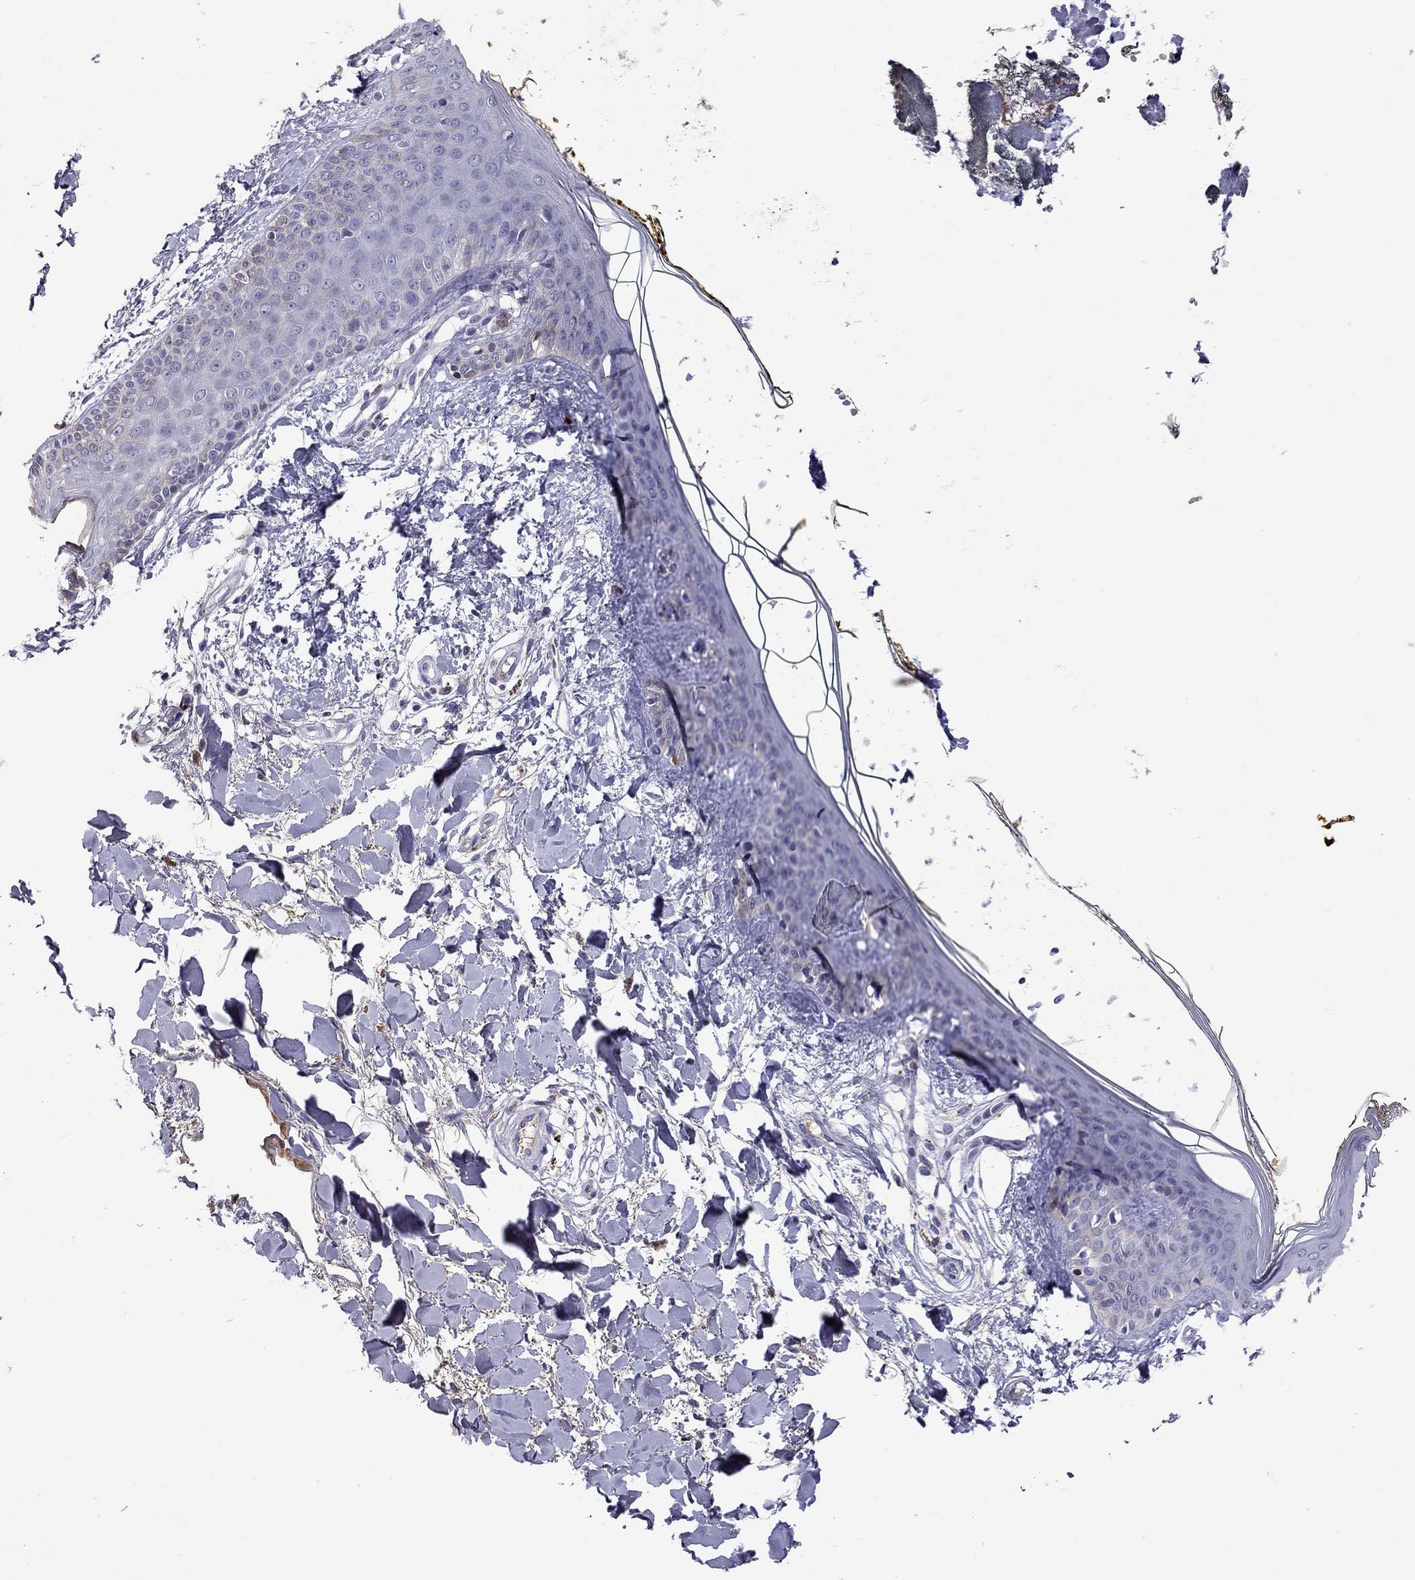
{"staining": {"intensity": "negative", "quantity": "none", "location": "none"}, "tissue": "skin", "cell_type": "Fibroblasts", "image_type": "normal", "snomed": [{"axis": "morphology", "description": "Normal tissue, NOS"}, {"axis": "topography", "description": "Skin"}], "caption": "Histopathology image shows no protein staining in fibroblasts of normal skin.", "gene": "SERPINA3", "patient": {"sex": "female", "age": 34}}